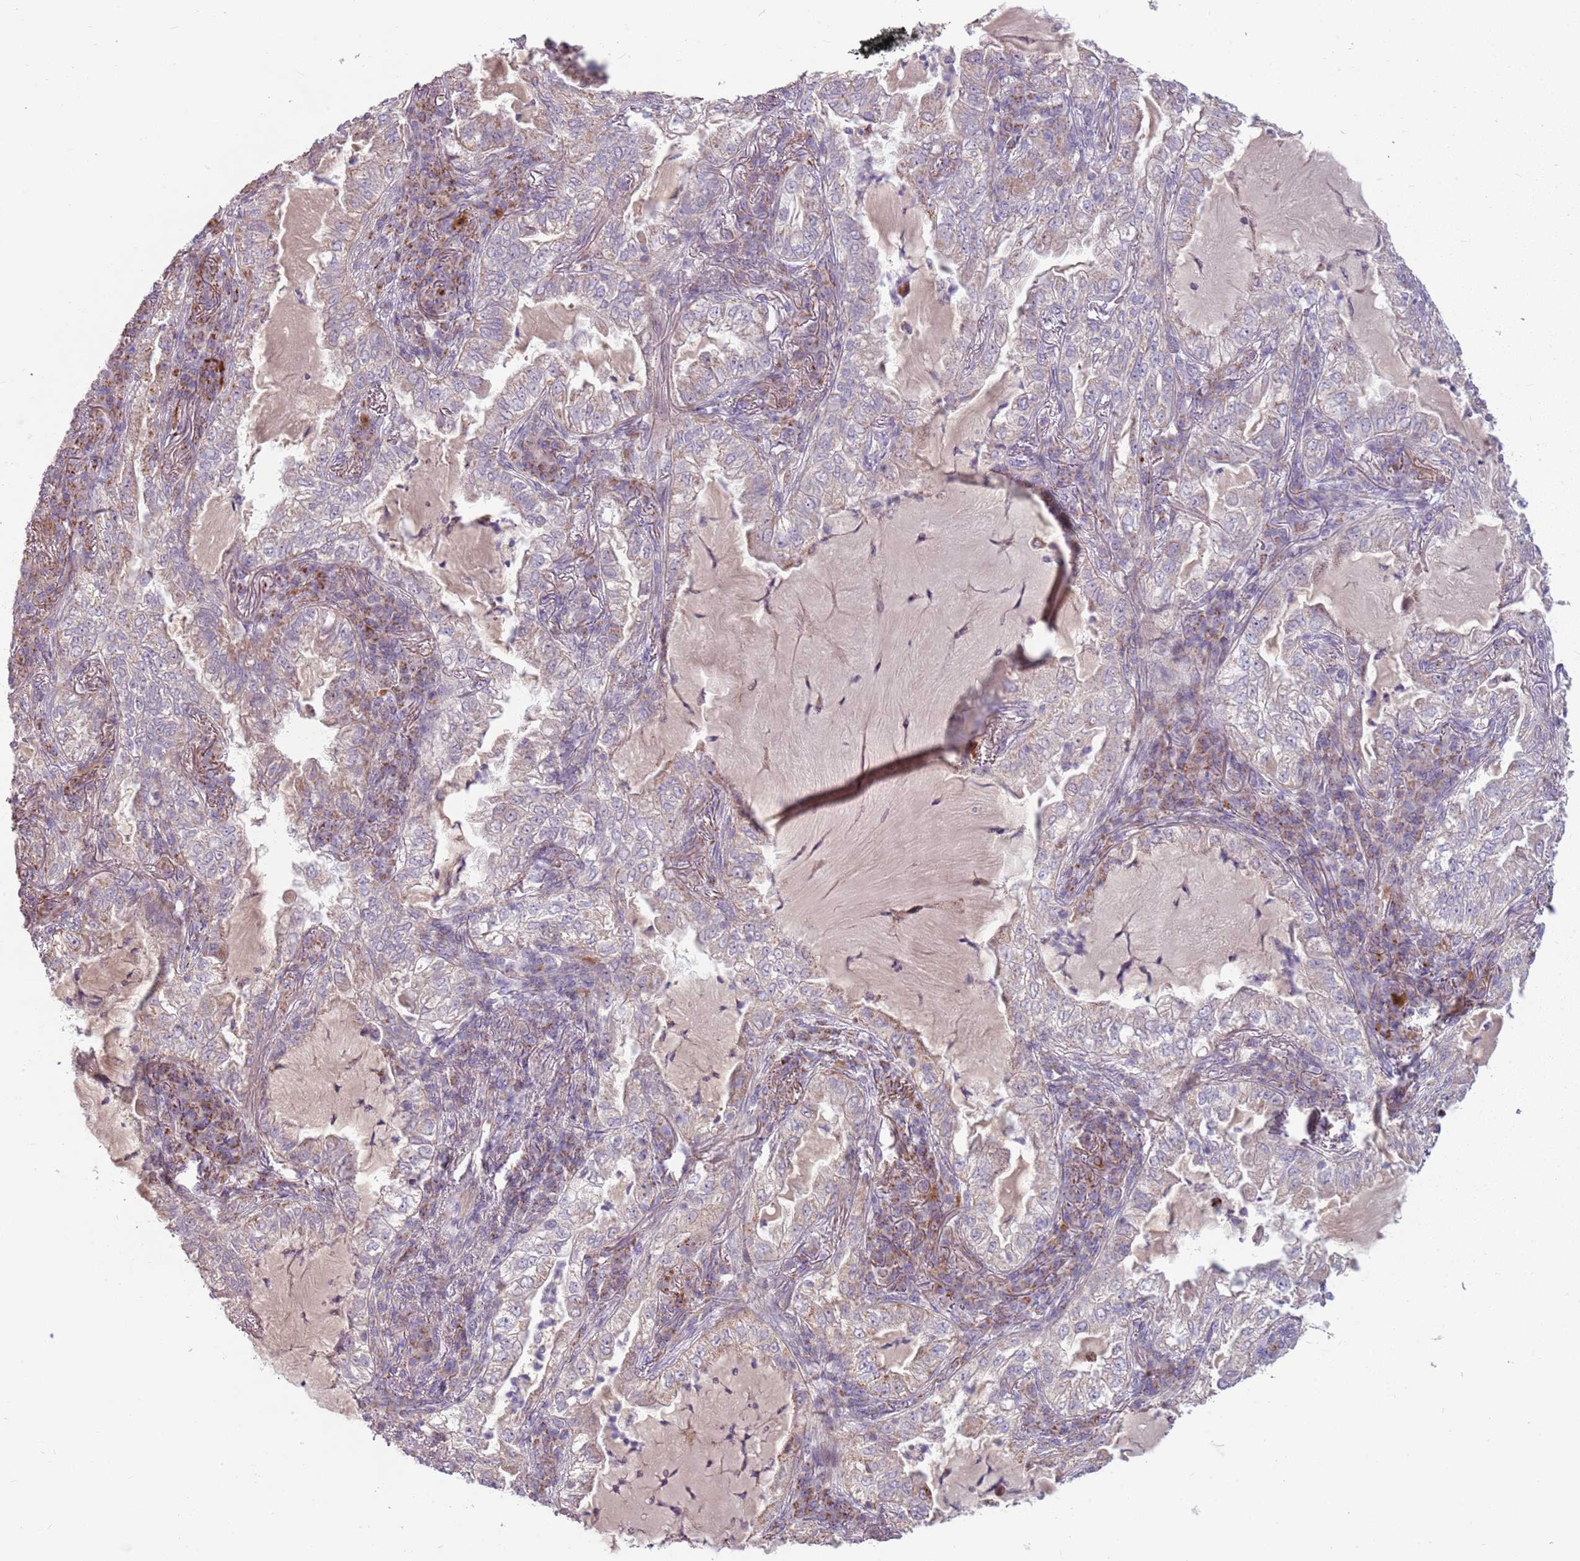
{"staining": {"intensity": "negative", "quantity": "none", "location": "none"}, "tissue": "lung cancer", "cell_type": "Tumor cells", "image_type": "cancer", "snomed": [{"axis": "morphology", "description": "Adenocarcinoma, NOS"}, {"axis": "topography", "description": "Lung"}], "caption": "DAB immunohistochemical staining of lung cancer (adenocarcinoma) demonstrates no significant expression in tumor cells. (DAB immunohistochemistry (IHC), high magnification).", "gene": "ZNF530", "patient": {"sex": "female", "age": 73}}